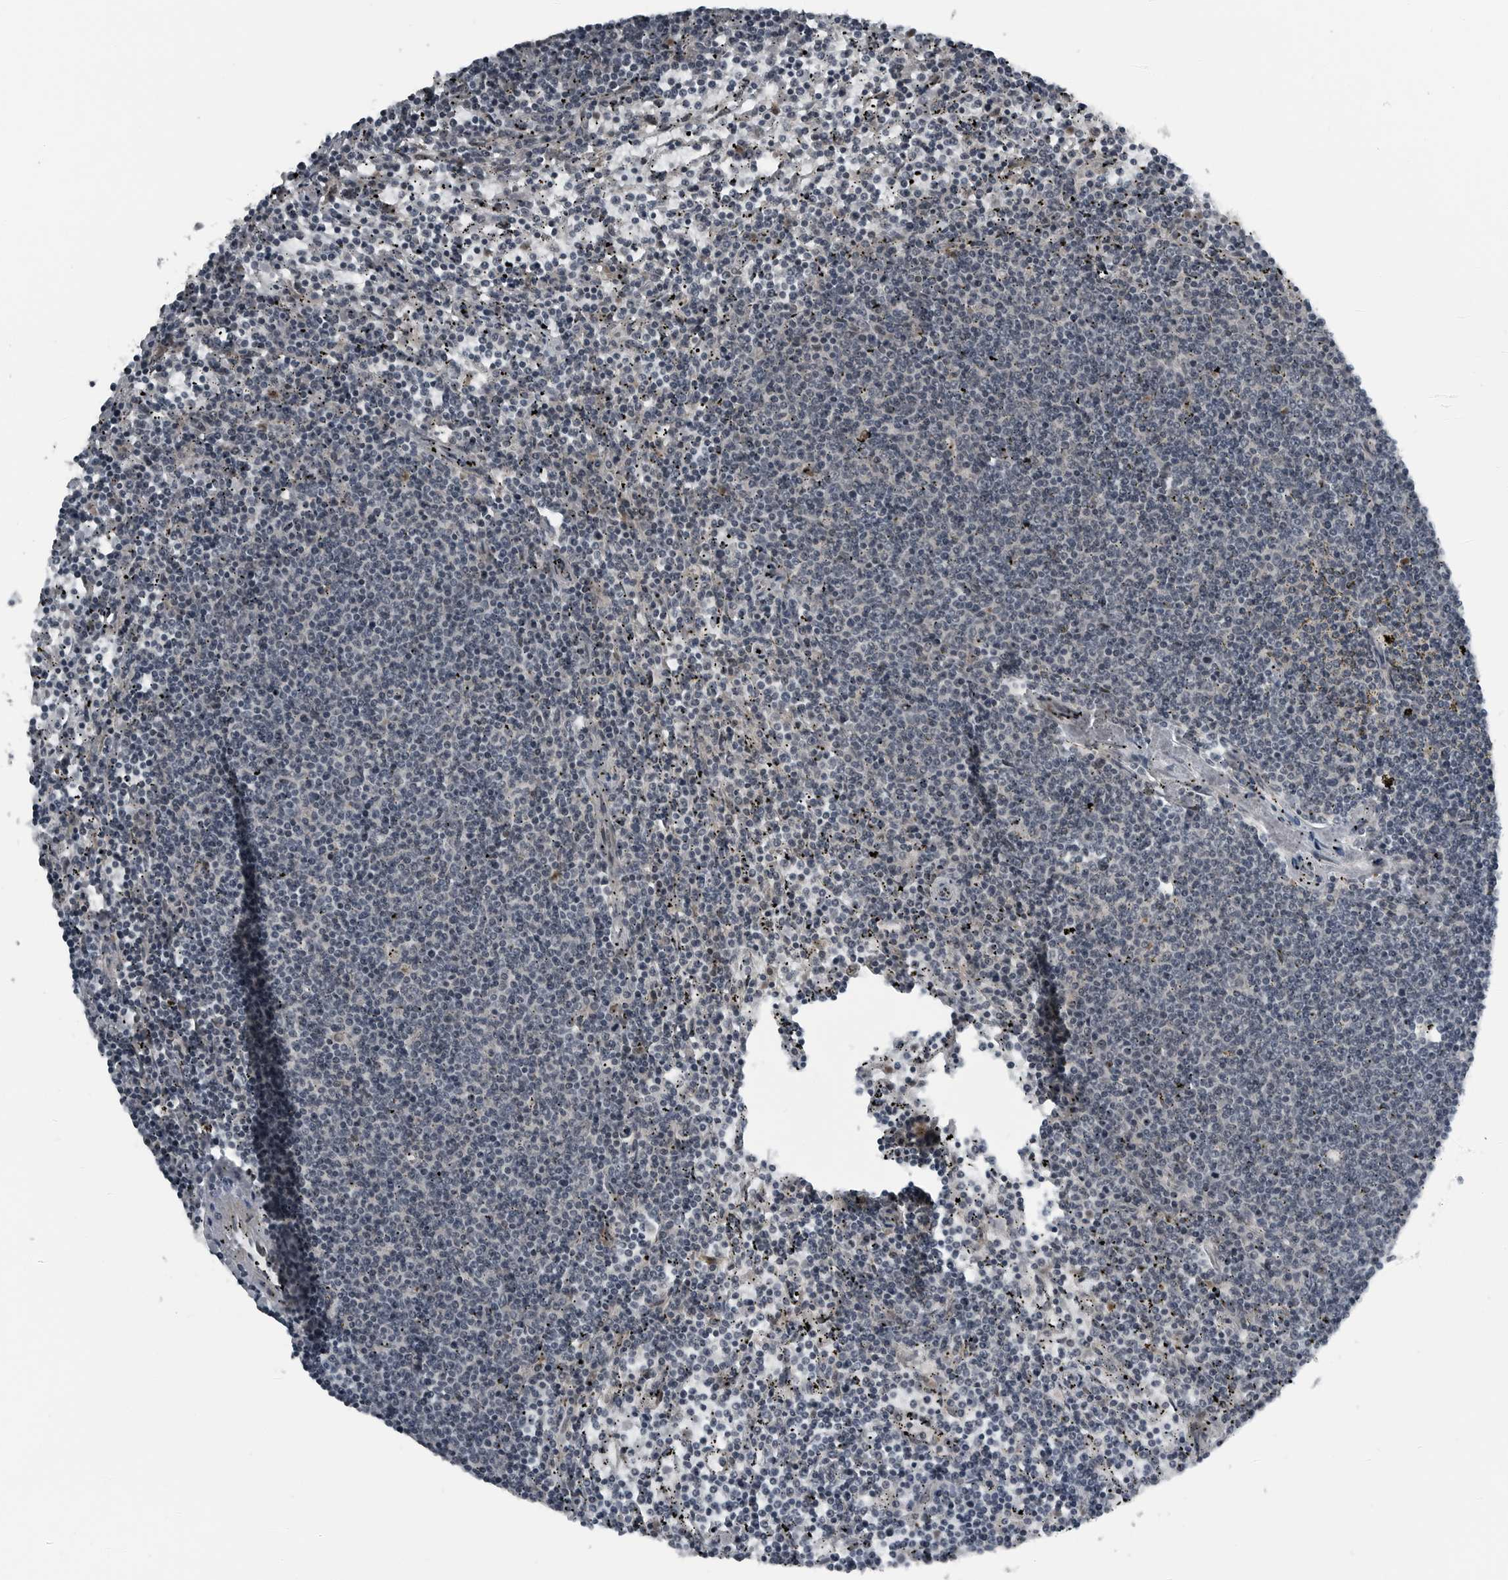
{"staining": {"intensity": "negative", "quantity": "none", "location": "none"}, "tissue": "lymphoma", "cell_type": "Tumor cells", "image_type": "cancer", "snomed": [{"axis": "morphology", "description": "Malignant lymphoma, non-Hodgkin's type, Low grade"}, {"axis": "topography", "description": "Spleen"}], "caption": "Tumor cells show no significant protein positivity in low-grade malignant lymphoma, non-Hodgkin's type.", "gene": "GAK", "patient": {"sex": "female", "age": 50}}